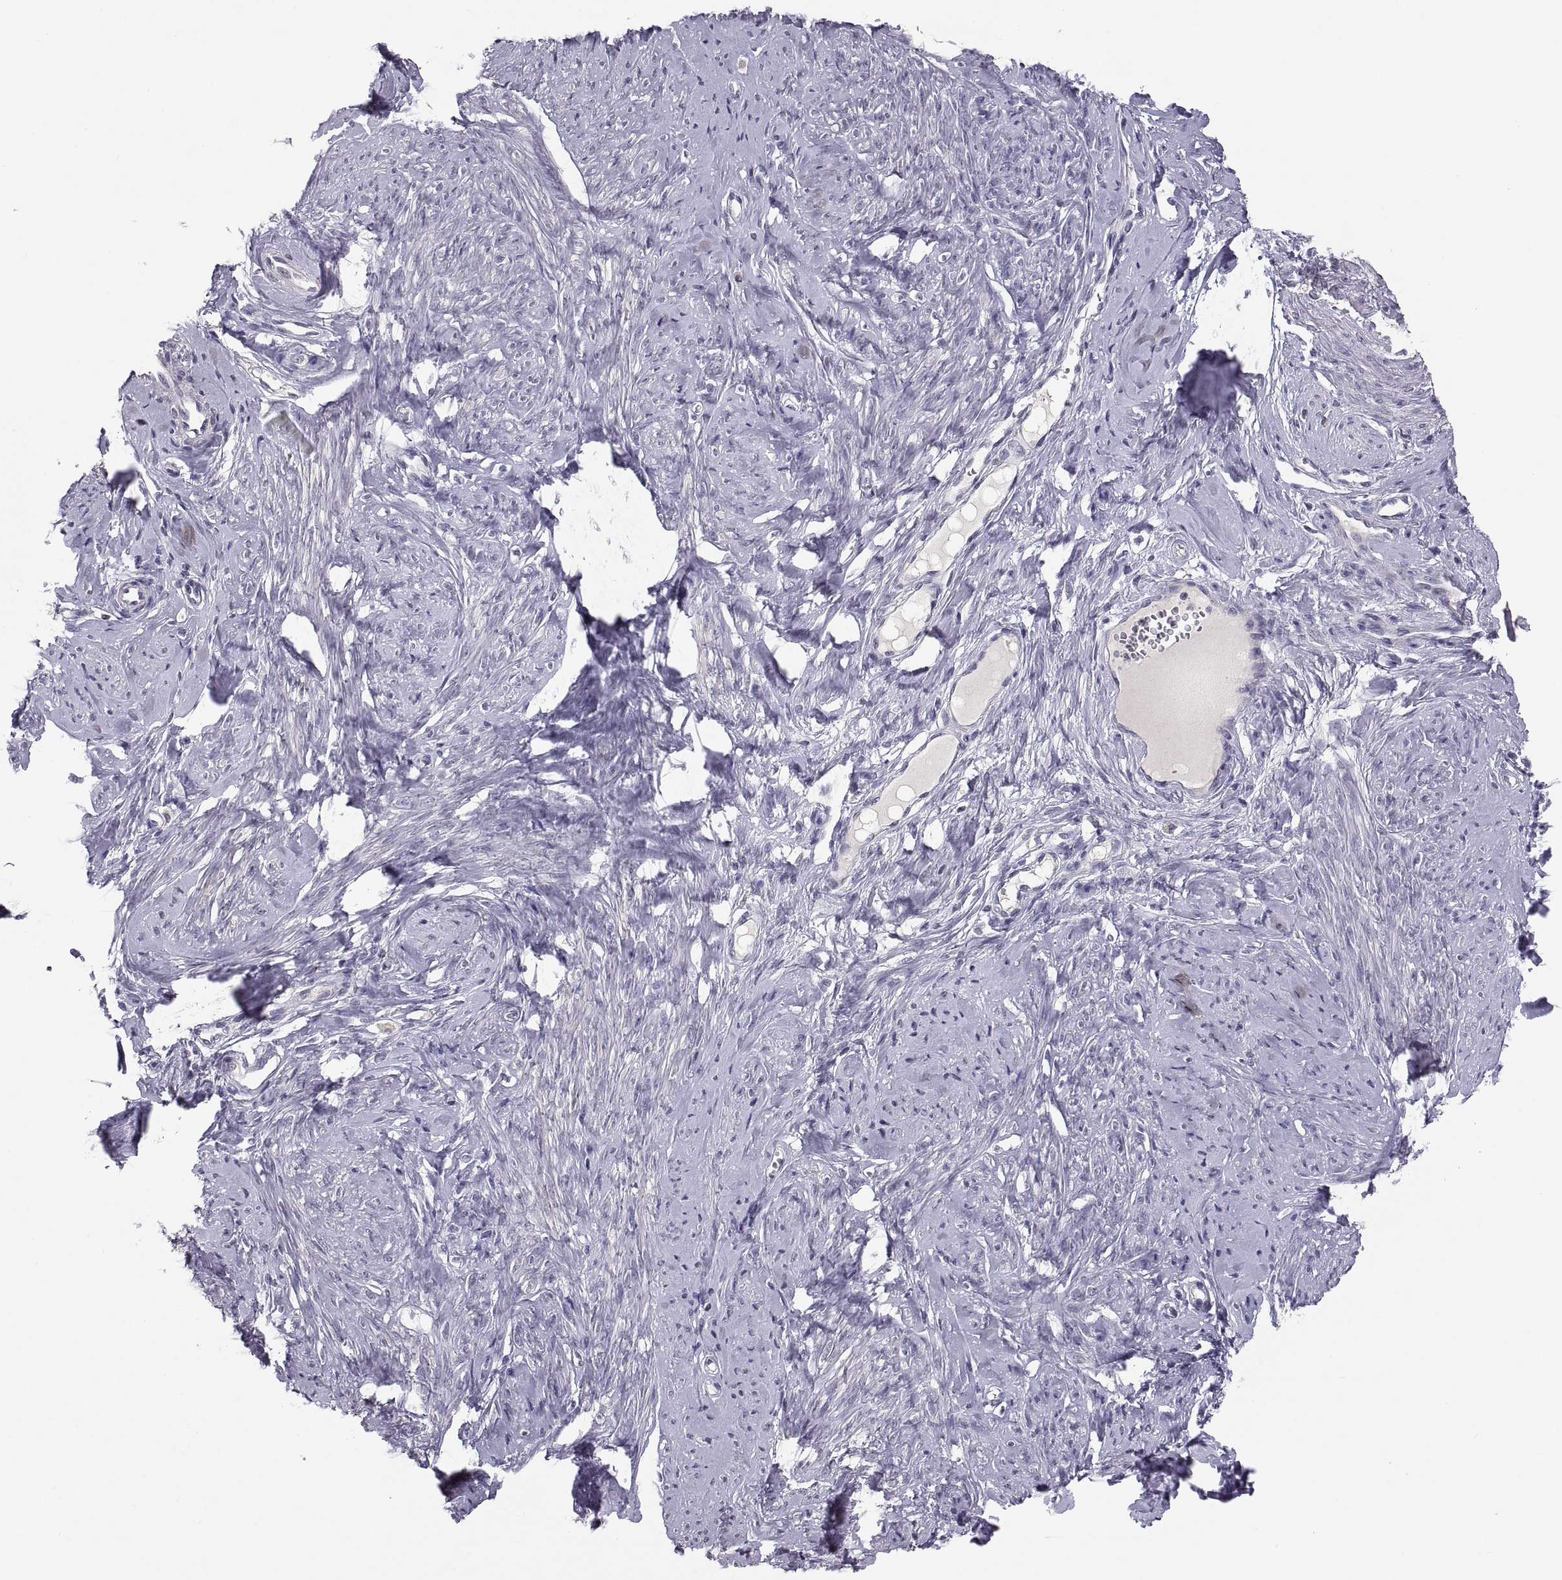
{"staining": {"intensity": "negative", "quantity": "none", "location": "none"}, "tissue": "smooth muscle", "cell_type": "Smooth muscle cells", "image_type": "normal", "snomed": [{"axis": "morphology", "description": "Normal tissue, NOS"}, {"axis": "topography", "description": "Smooth muscle"}], "caption": "Immunohistochemistry (IHC) micrograph of benign smooth muscle stained for a protein (brown), which exhibits no expression in smooth muscle cells. (DAB IHC with hematoxylin counter stain).", "gene": "PAX2", "patient": {"sex": "female", "age": 48}}